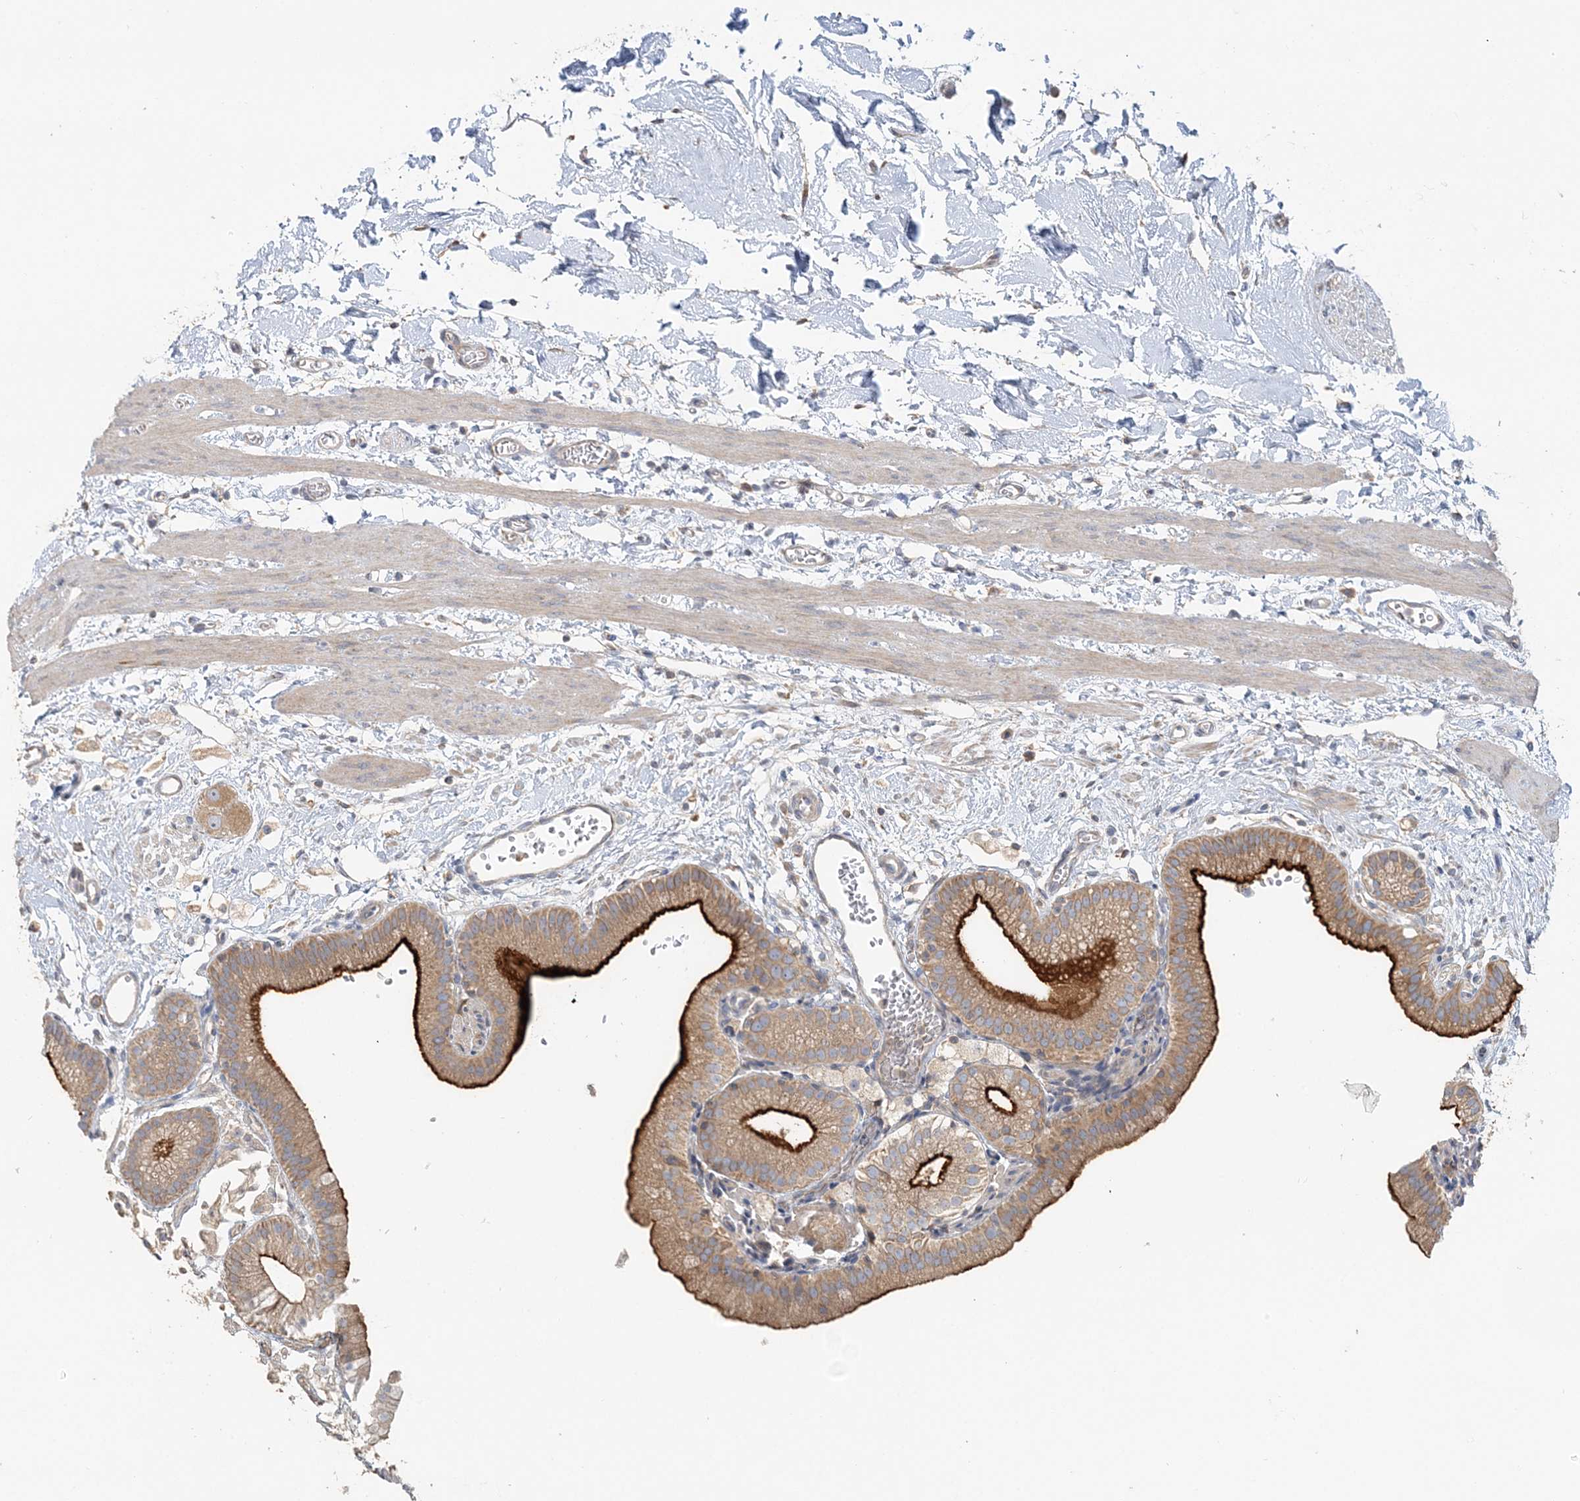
{"staining": {"intensity": "strong", "quantity": ">75%", "location": "cytoplasmic/membranous"}, "tissue": "gallbladder", "cell_type": "Glandular cells", "image_type": "normal", "snomed": [{"axis": "morphology", "description": "Normal tissue, NOS"}, {"axis": "topography", "description": "Gallbladder"}], "caption": "Gallbladder stained with IHC shows strong cytoplasmic/membranous expression in approximately >75% of glandular cells.", "gene": "TBC1D5", "patient": {"sex": "male", "age": 55}}